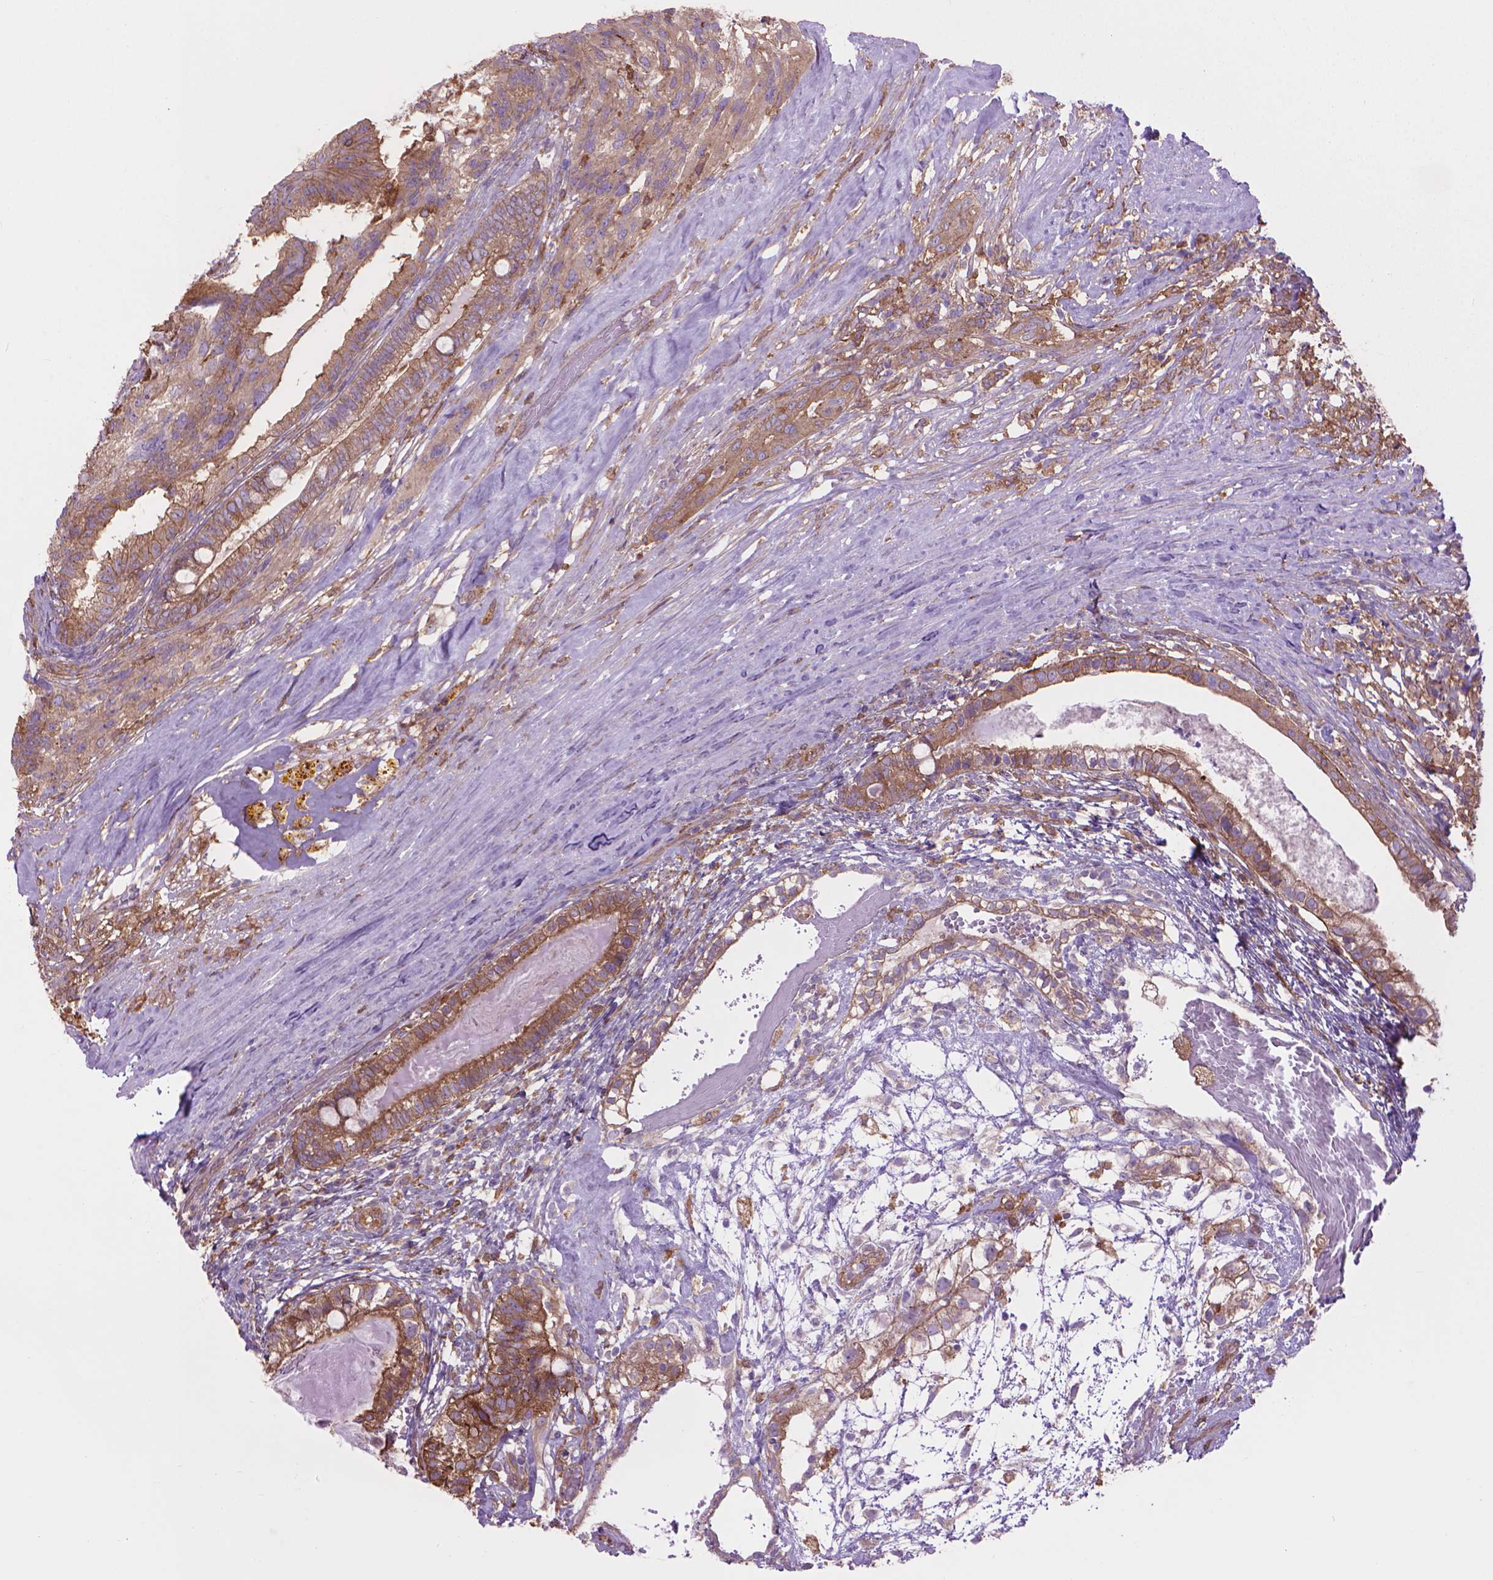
{"staining": {"intensity": "moderate", "quantity": ">75%", "location": "cytoplasmic/membranous"}, "tissue": "testis cancer", "cell_type": "Tumor cells", "image_type": "cancer", "snomed": [{"axis": "morphology", "description": "Seminoma, NOS"}, {"axis": "morphology", "description": "Carcinoma, Embryonal, NOS"}, {"axis": "topography", "description": "Testis"}], "caption": "A brown stain highlights moderate cytoplasmic/membranous expression of a protein in testis cancer tumor cells.", "gene": "CORO1B", "patient": {"sex": "male", "age": 41}}